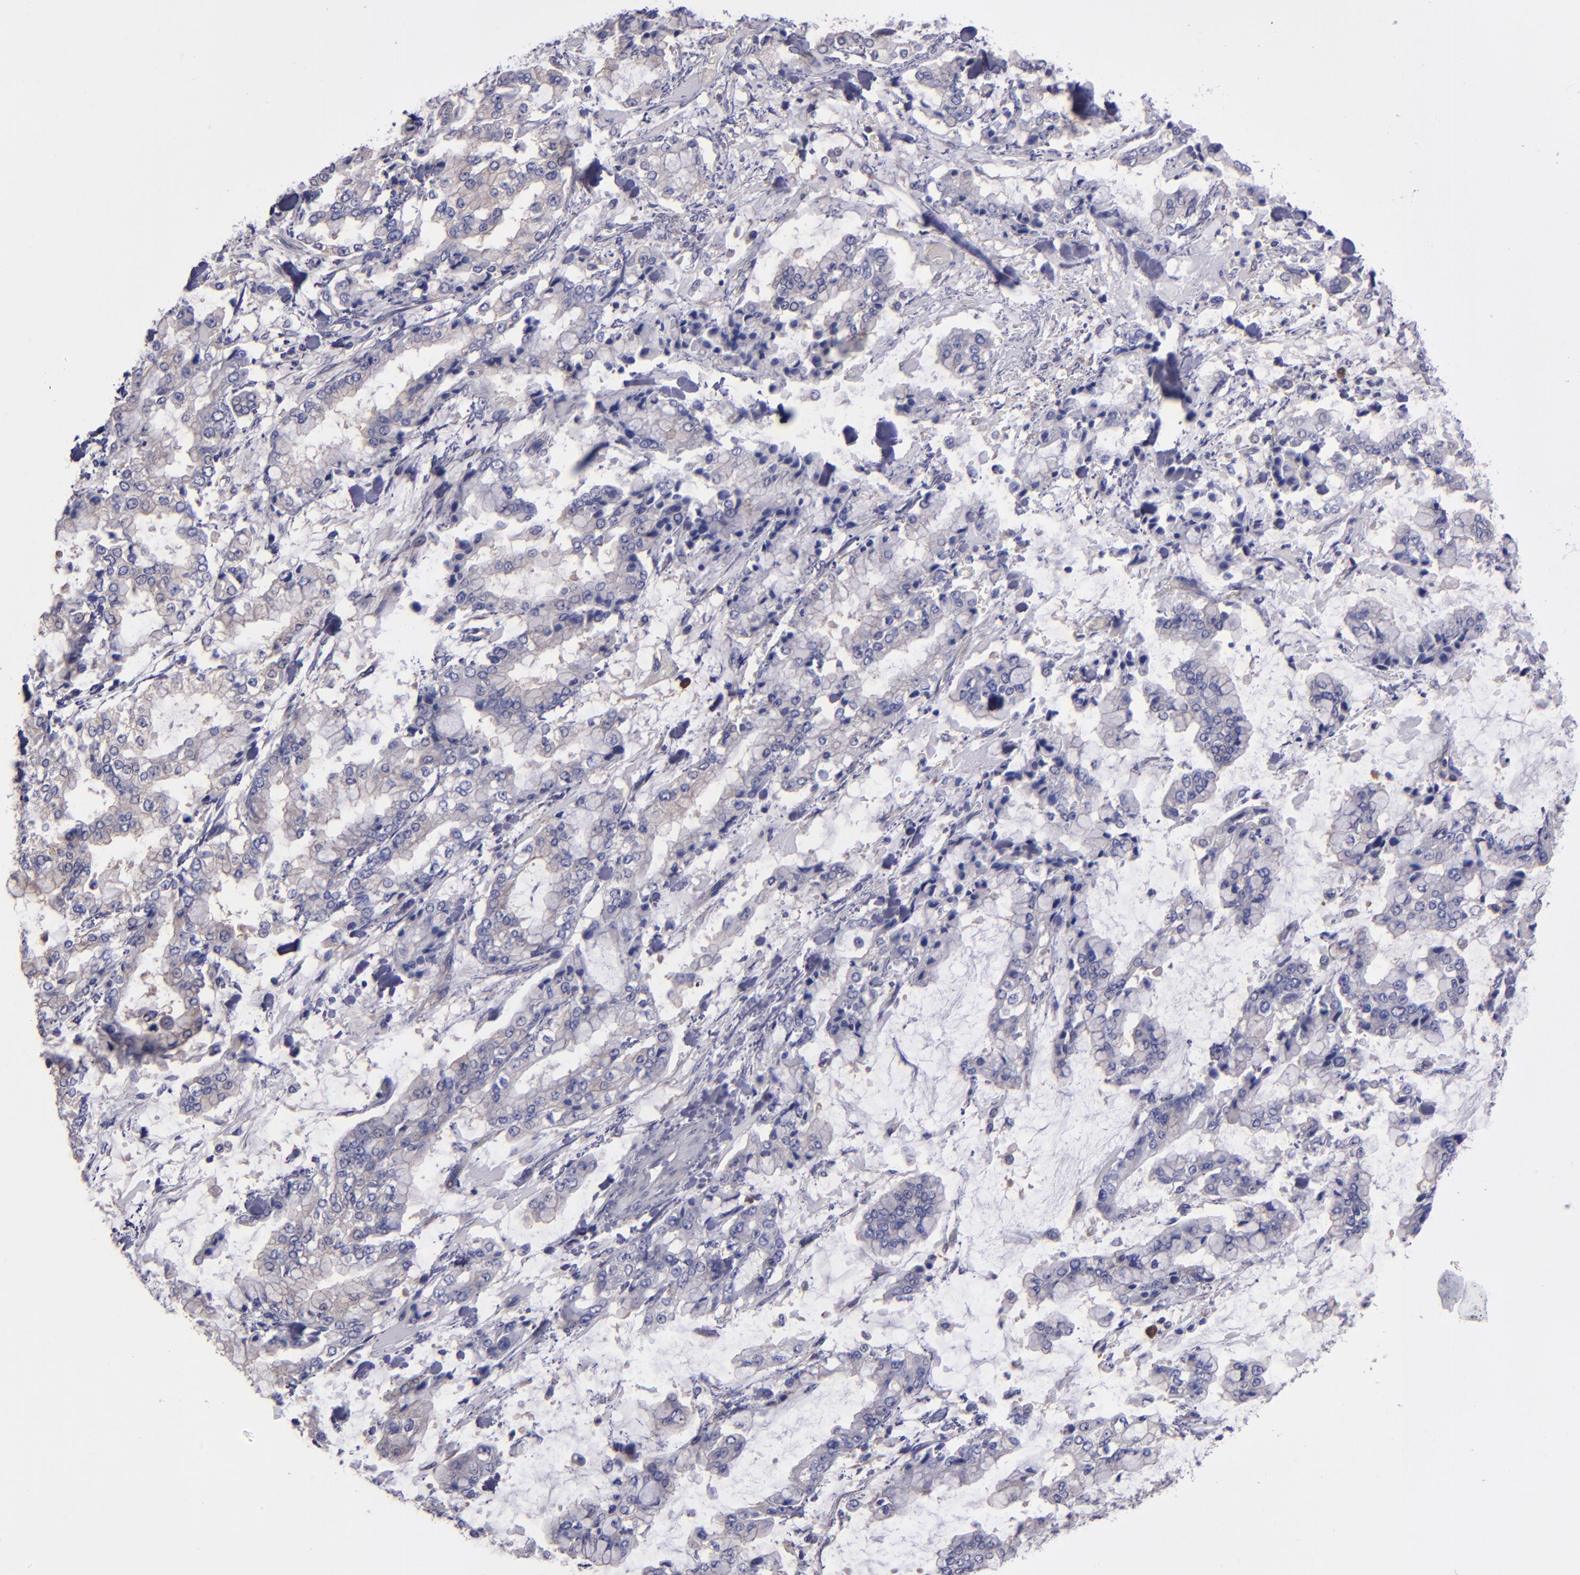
{"staining": {"intensity": "weak", "quantity": "<25%", "location": "cytoplasmic/membranous"}, "tissue": "stomach cancer", "cell_type": "Tumor cells", "image_type": "cancer", "snomed": [{"axis": "morphology", "description": "Normal tissue, NOS"}, {"axis": "morphology", "description": "Adenocarcinoma, NOS"}, {"axis": "topography", "description": "Stomach, upper"}, {"axis": "topography", "description": "Stomach"}], "caption": "Immunohistochemical staining of stomach adenocarcinoma demonstrates no significant staining in tumor cells.", "gene": "CARS1", "patient": {"sex": "male", "age": 76}}